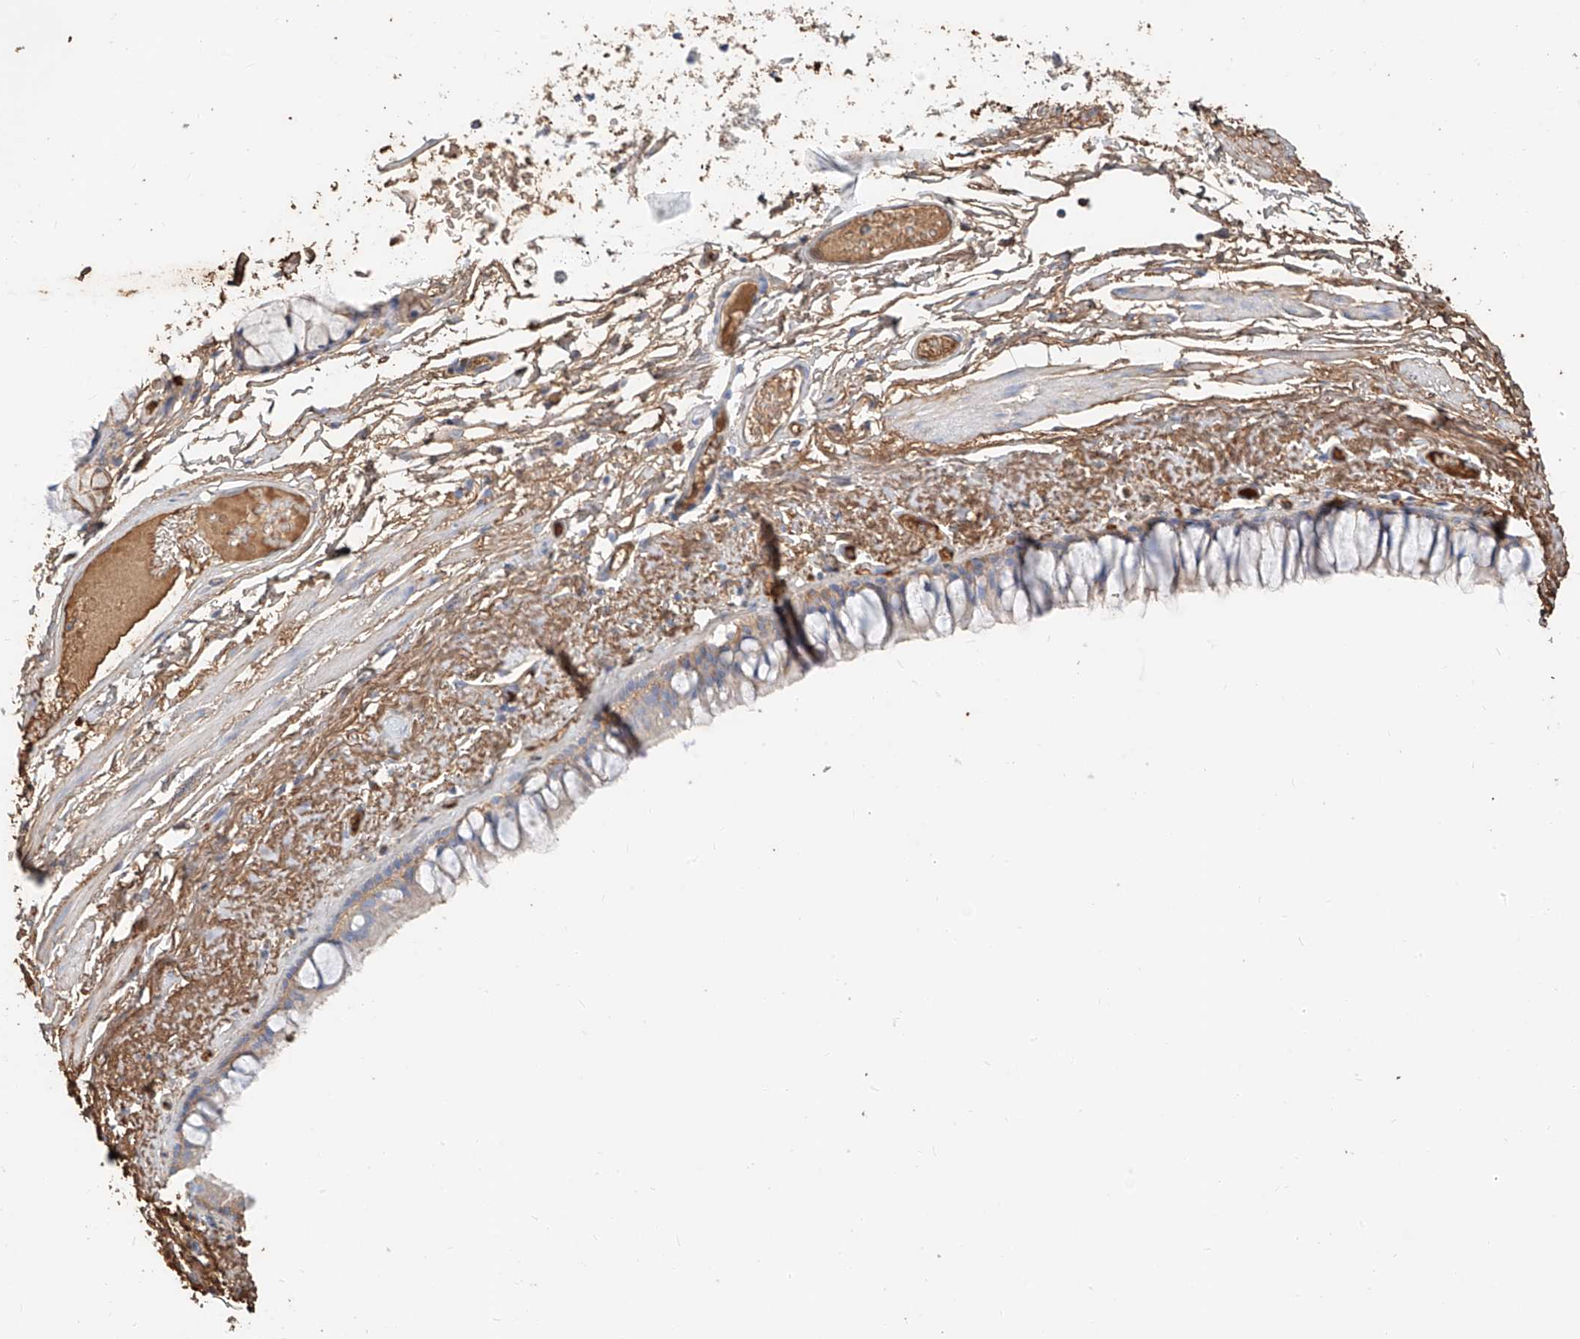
{"staining": {"intensity": "moderate", "quantity": "25%-75%", "location": "cytoplasmic/membranous"}, "tissue": "bronchus", "cell_type": "Respiratory epithelial cells", "image_type": "normal", "snomed": [{"axis": "morphology", "description": "Normal tissue, NOS"}, {"axis": "topography", "description": "Cartilage tissue"}, {"axis": "topography", "description": "Bronchus"}], "caption": "The immunohistochemical stain shows moderate cytoplasmic/membranous positivity in respiratory epithelial cells of benign bronchus.", "gene": "ZFP30", "patient": {"sex": "female", "age": 73}}